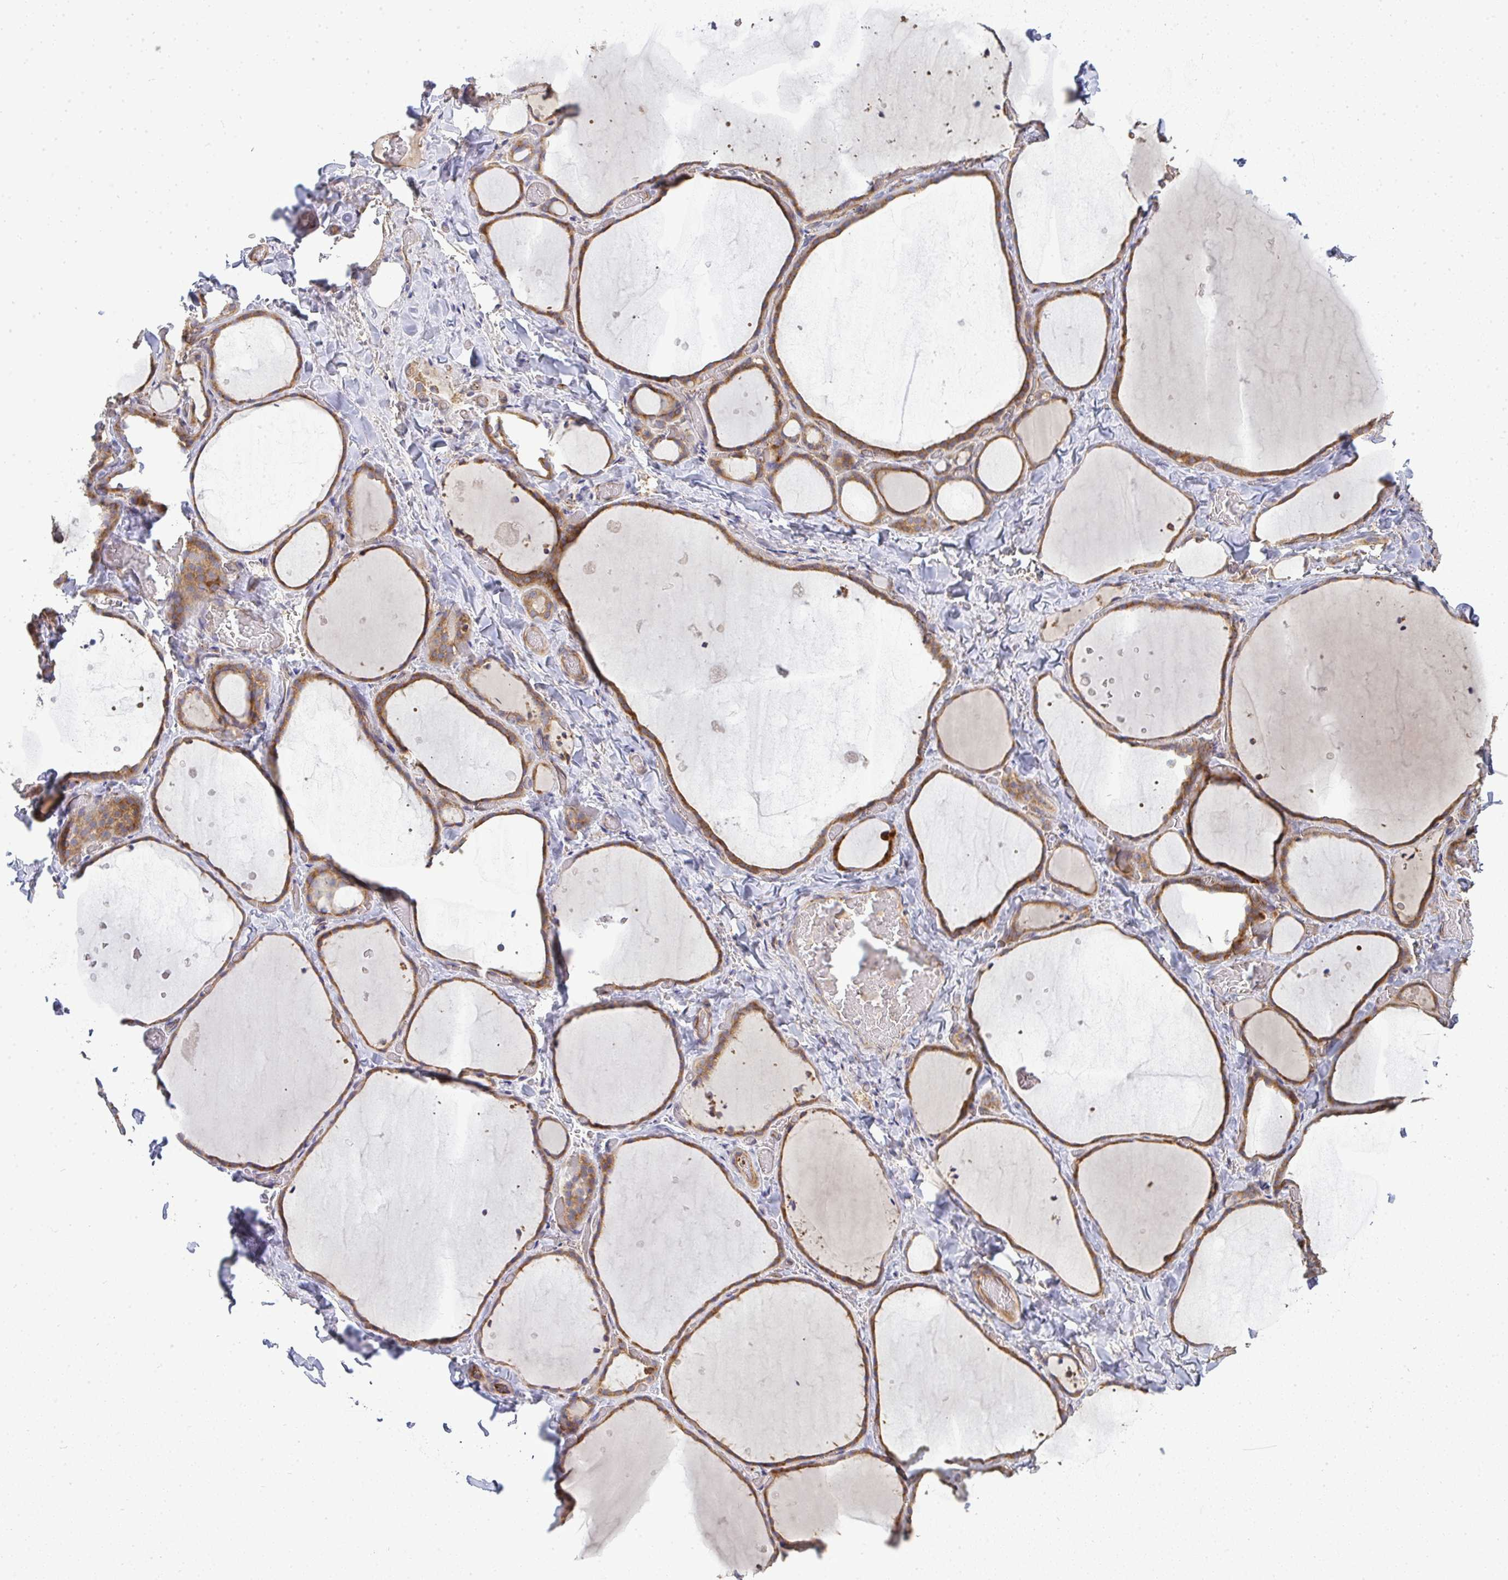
{"staining": {"intensity": "moderate", "quantity": ">75%", "location": "cytoplasmic/membranous"}, "tissue": "thyroid gland", "cell_type": "Glandular cells", "image_type": "normal", "snomed": [{"axis": "morphology", "description": "Normal tissue, NOS"}, {"axis": "topography", "description": "Thyroid gland"}], "caption": "Human thyroid gland stained with a brown dye exhibits moderate cytoplasmic/membranous positive expression in about >75% of glandular cells.", "gene": "B4GALT6", "patient": {"sex": "female", "age": 36}}